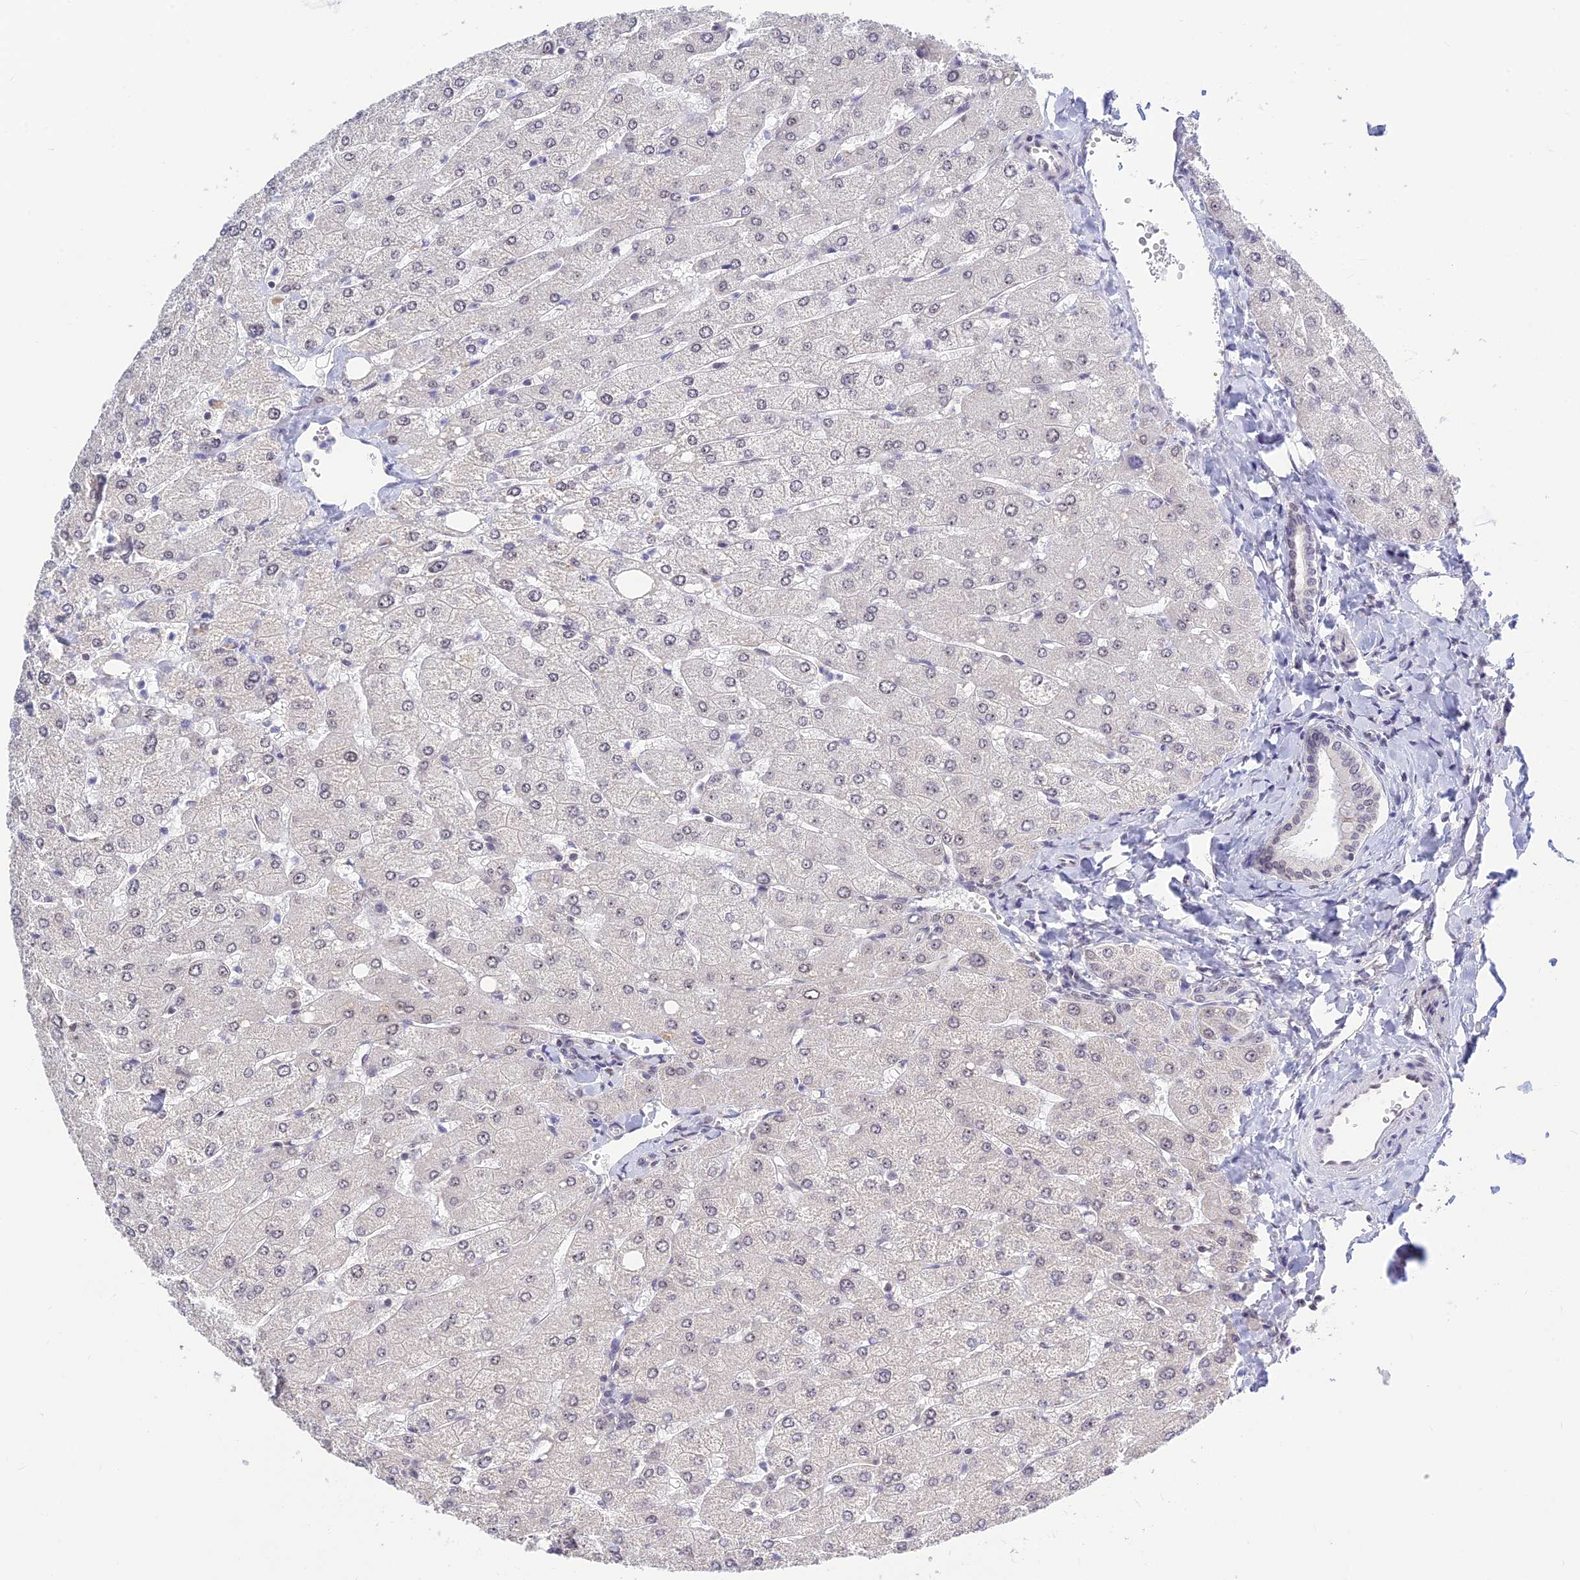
{"staining": {"intensity": "negative", "quantity": "none", "location": "none"}, "tissue": "liver", "cell_type": "Cholangiocytes", "image_type": "normal", "snomed": [{"axis": "morphology", "description": "Normal tissue, NOS"}, {"axis": "topography", "description": "Liver"}], "caption": "The image displays no staining of cholangiocytes in normal liver. Nuclei are stained in blue.", "gene": "POLR1G", "patient": {"sex": "male", "age": 55}}